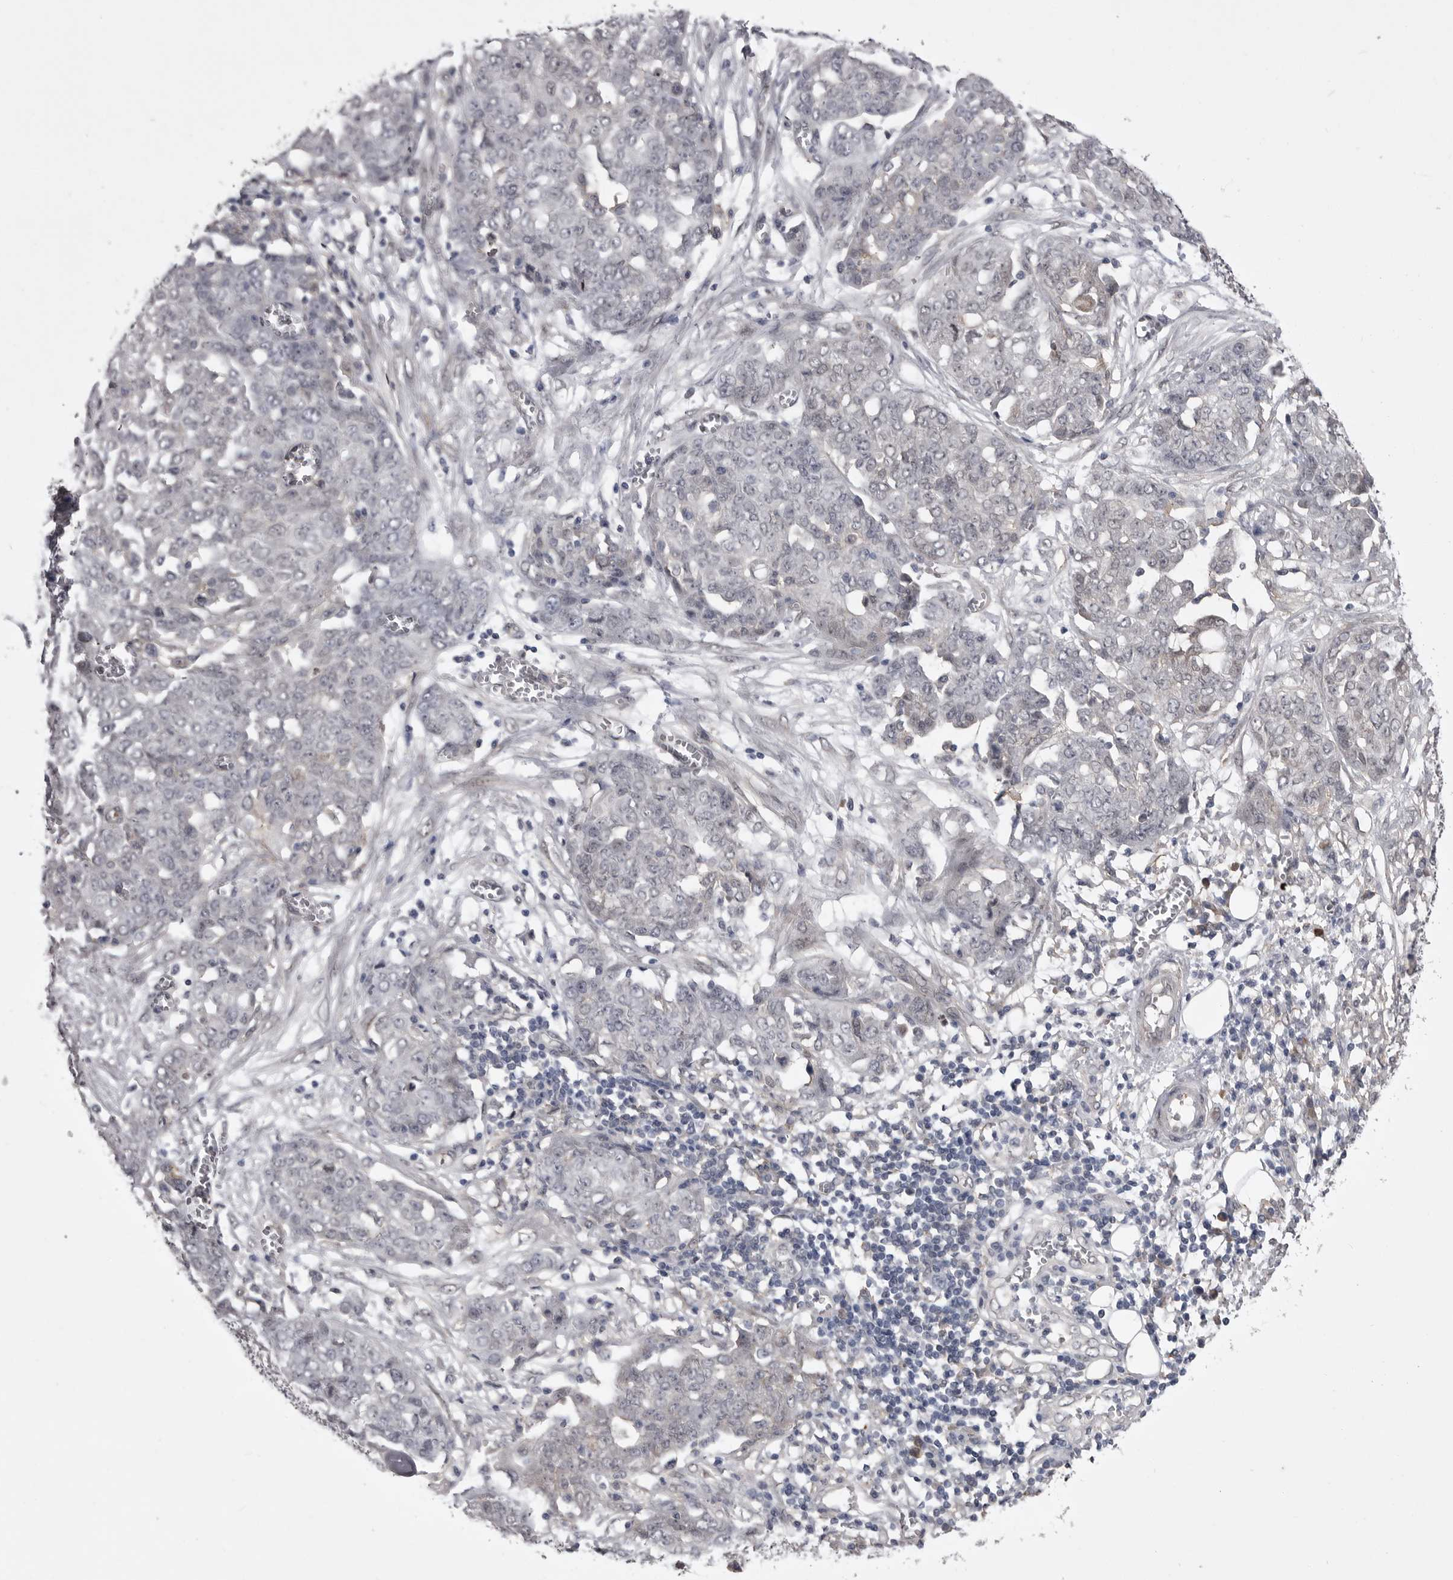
{"staining": {"intensity": "negative", "quantity": "none", "location": "none"}, "tissue": "ovarian cancer", "cell_type": "Tumor cells", "image_type": "cancer", "snomed": [{"axis": "morphology", "description": "Cystadenocarcinoma, serous, NOS"}, {"axis": "topography", "description": "Soft tissue"}, {"axis": "topography", "description": "Ovary"}], "caption": "A high-resolution image shows immunohistochemistry (IHC) staining of ovarian cancer, which displays no significant expression in tumor cells. (DAB immunohistochemistry, high magnification).", "gene": "ABL1", "patient": {"sex": "female", "age": 57}}